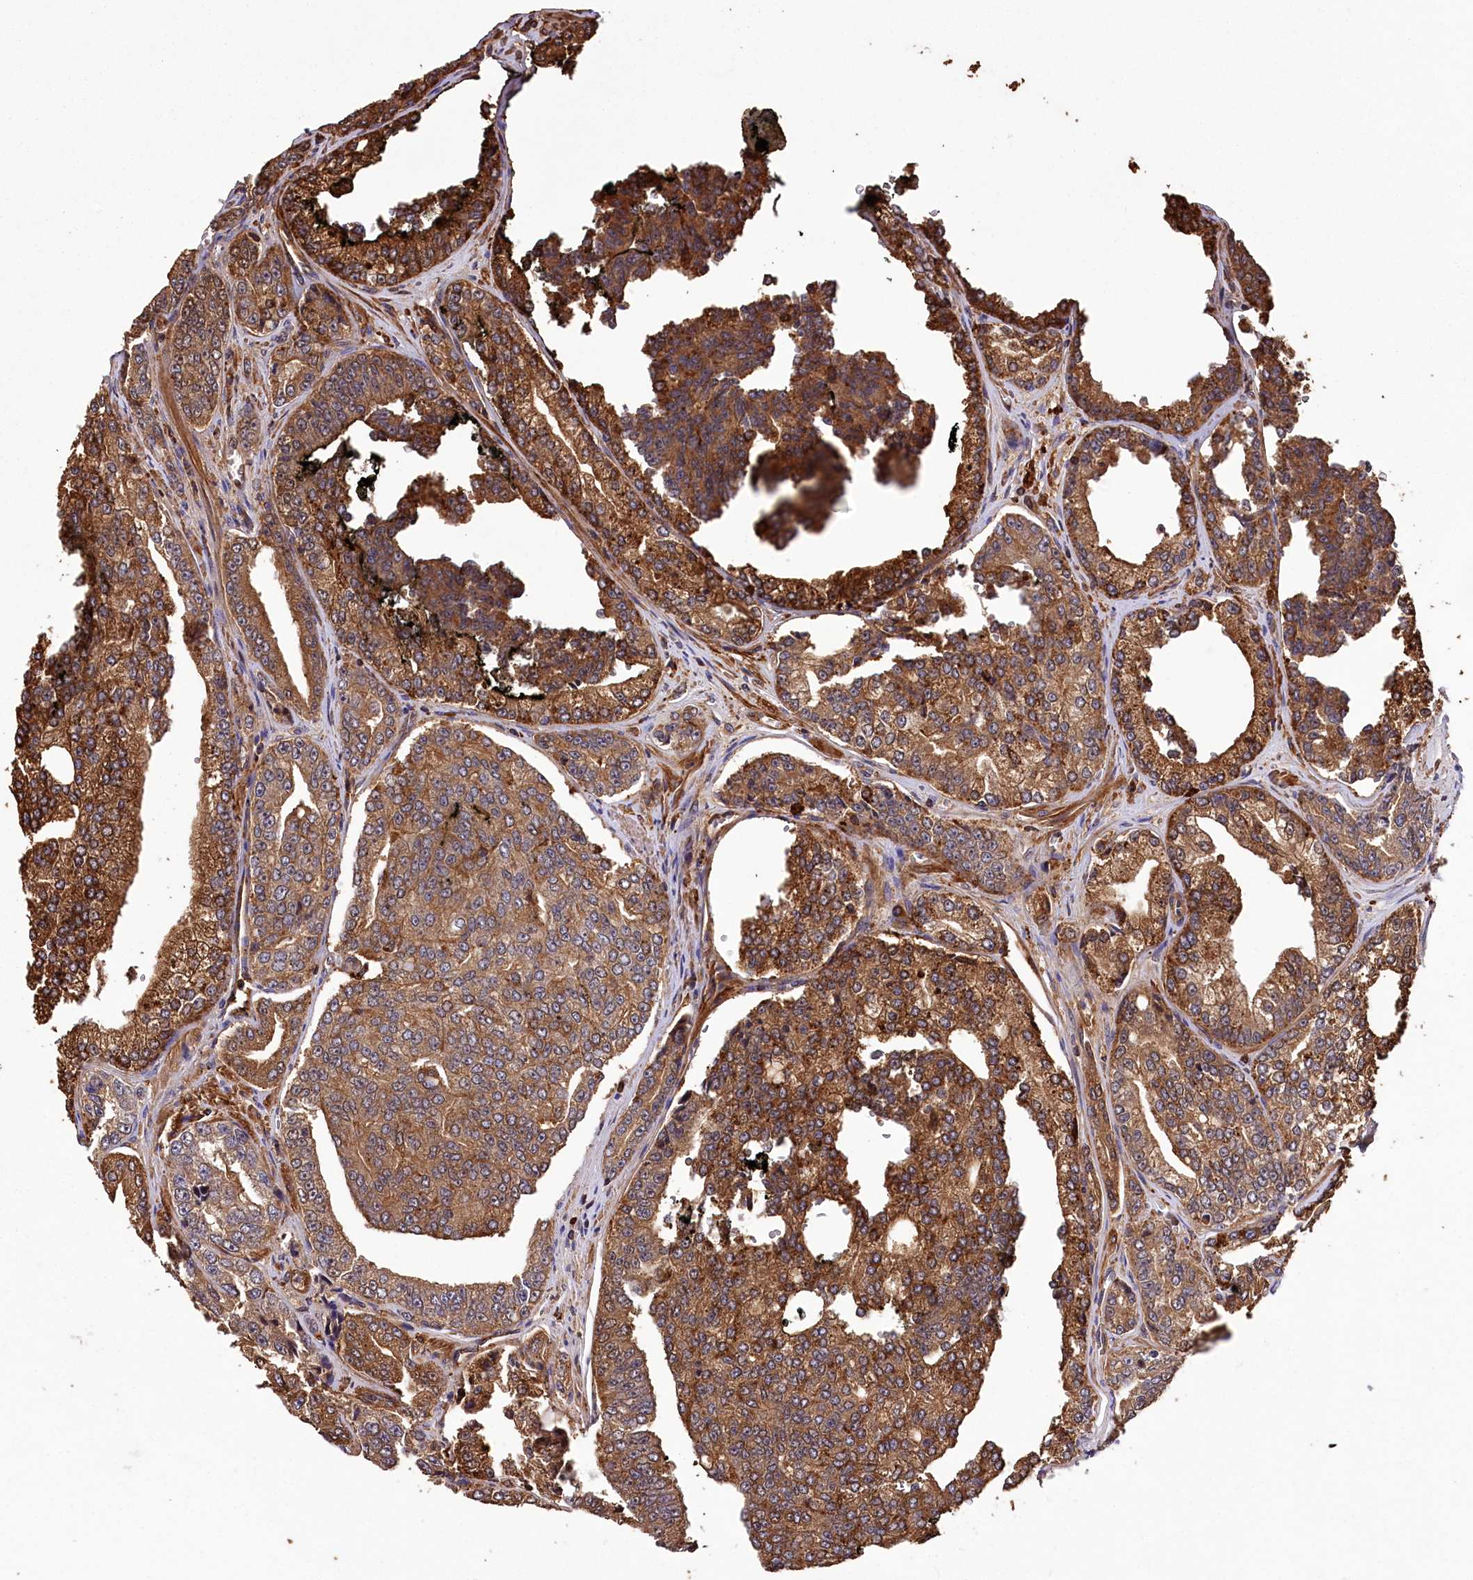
{"staining": {"intensity": "strong", "quantity": ">75%", "location": "cytoplasmic/membranous"}, "tissue": "prostate cancer", "cell_type": "Tumor cells", "image_type": "cancer", "snomed": [{"axis": "morphology", "description": "Adenocarcinoma, High grade"}, {"axis": "topography", "description": "Prostate"}], "caption": "This is a histology image of IHC staining of adenocarcinoma (high-grade) (prostate), which shows strong positivity in the cytoplasmic/membranous of tumor cells.", "gene": "DPP3", "patient": {"sex": "male", "age": 71}}